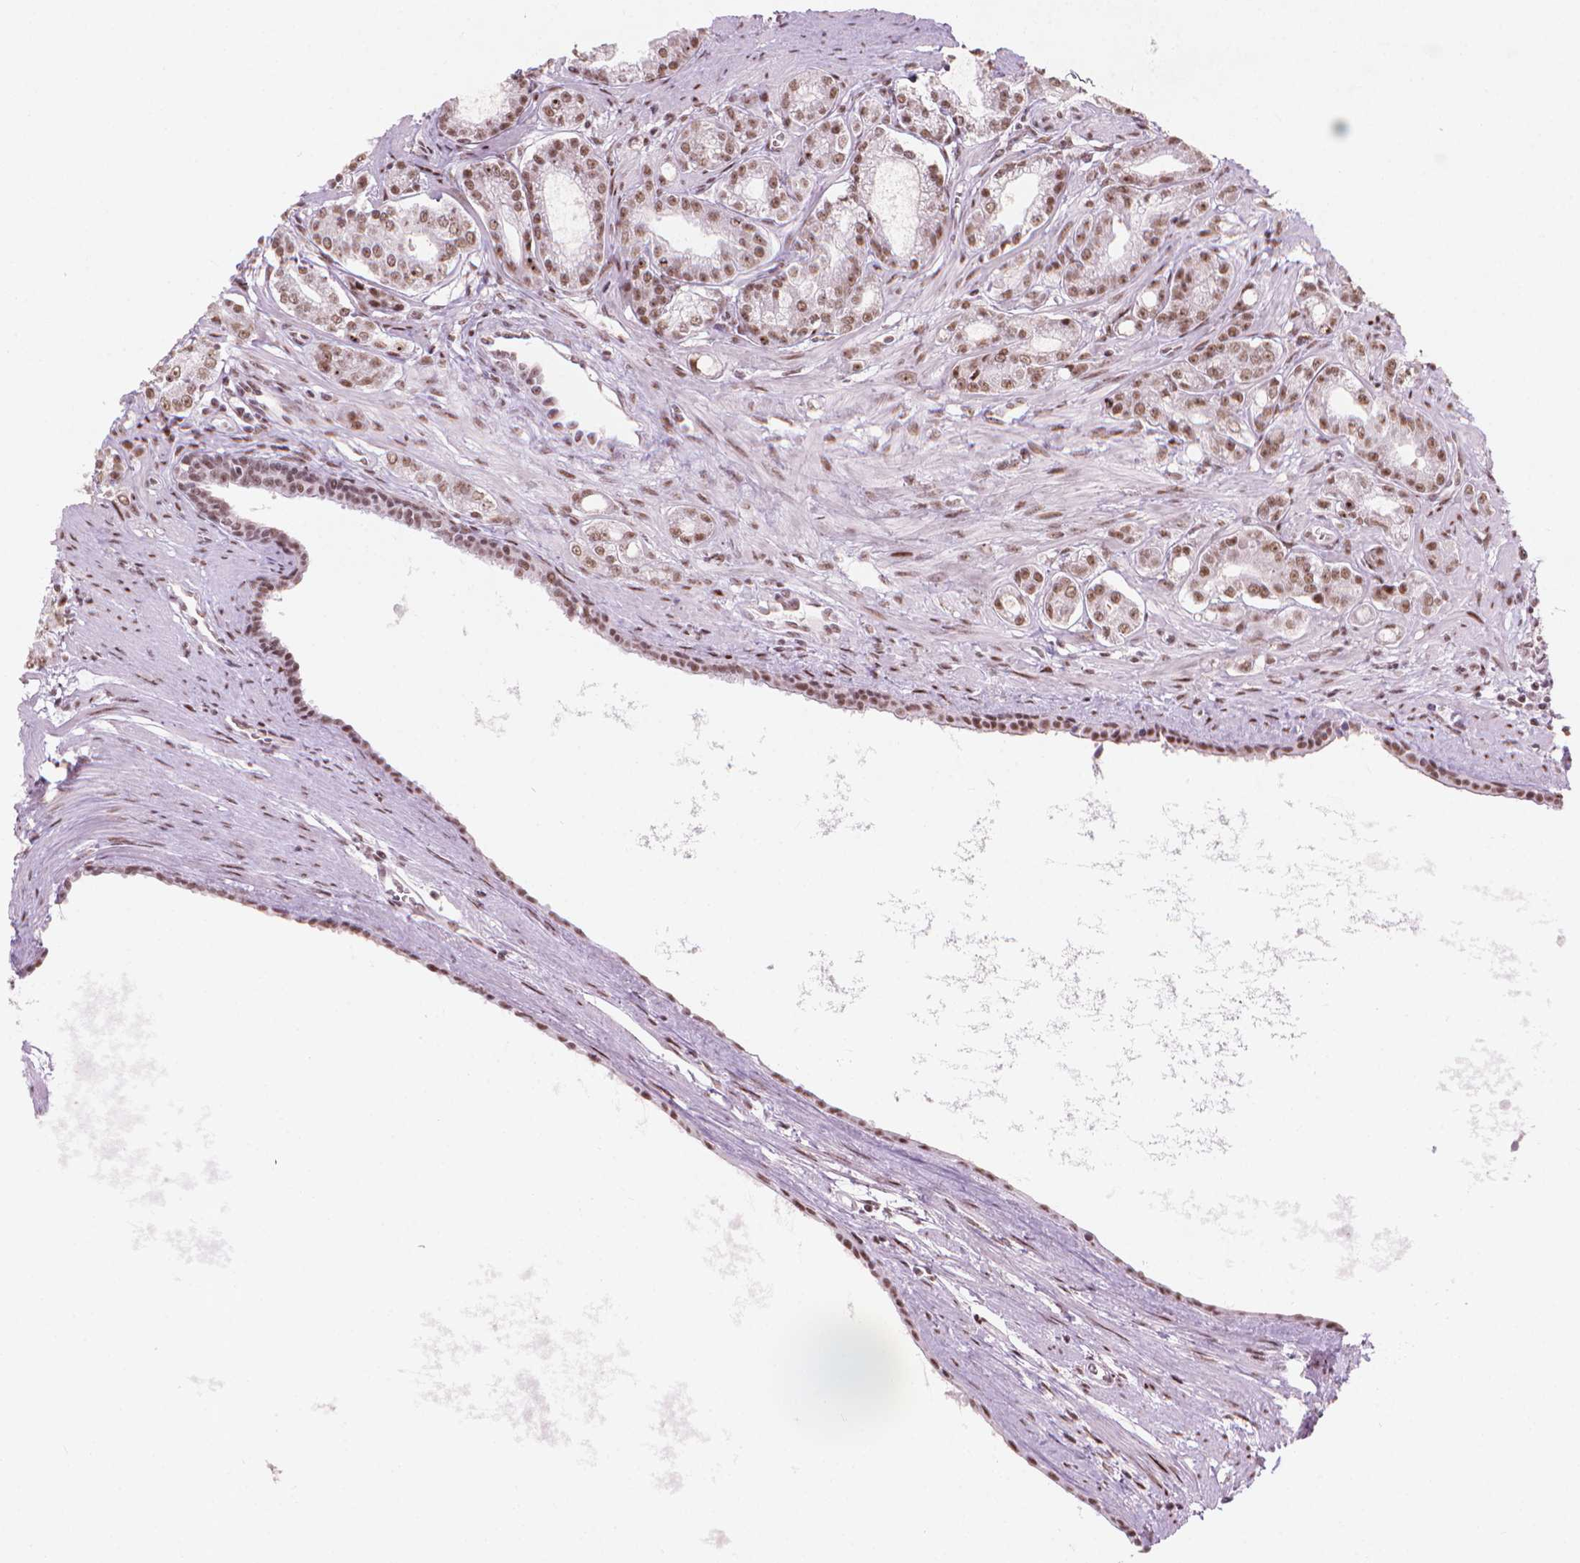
{"staining": {"intensity": "moderate", "quantity": ">75%", "location": "nuclear"}, "tissue": "prostate cancer", "cell_type": "Tumor cells", "image_type": "cancer", "snomed": [{"axis": "morphology", "description": "Adenocarcinoma, NOS"}, {"axis": "topography", "description": "Prostate"}], "caption": "Protein analysis of prostate adenocarcinoma tissue displays moderate nuclear staining in about >75% of tumor cells.", "gene": "HES7", "patient": {"sex": "male", "age": 71}}